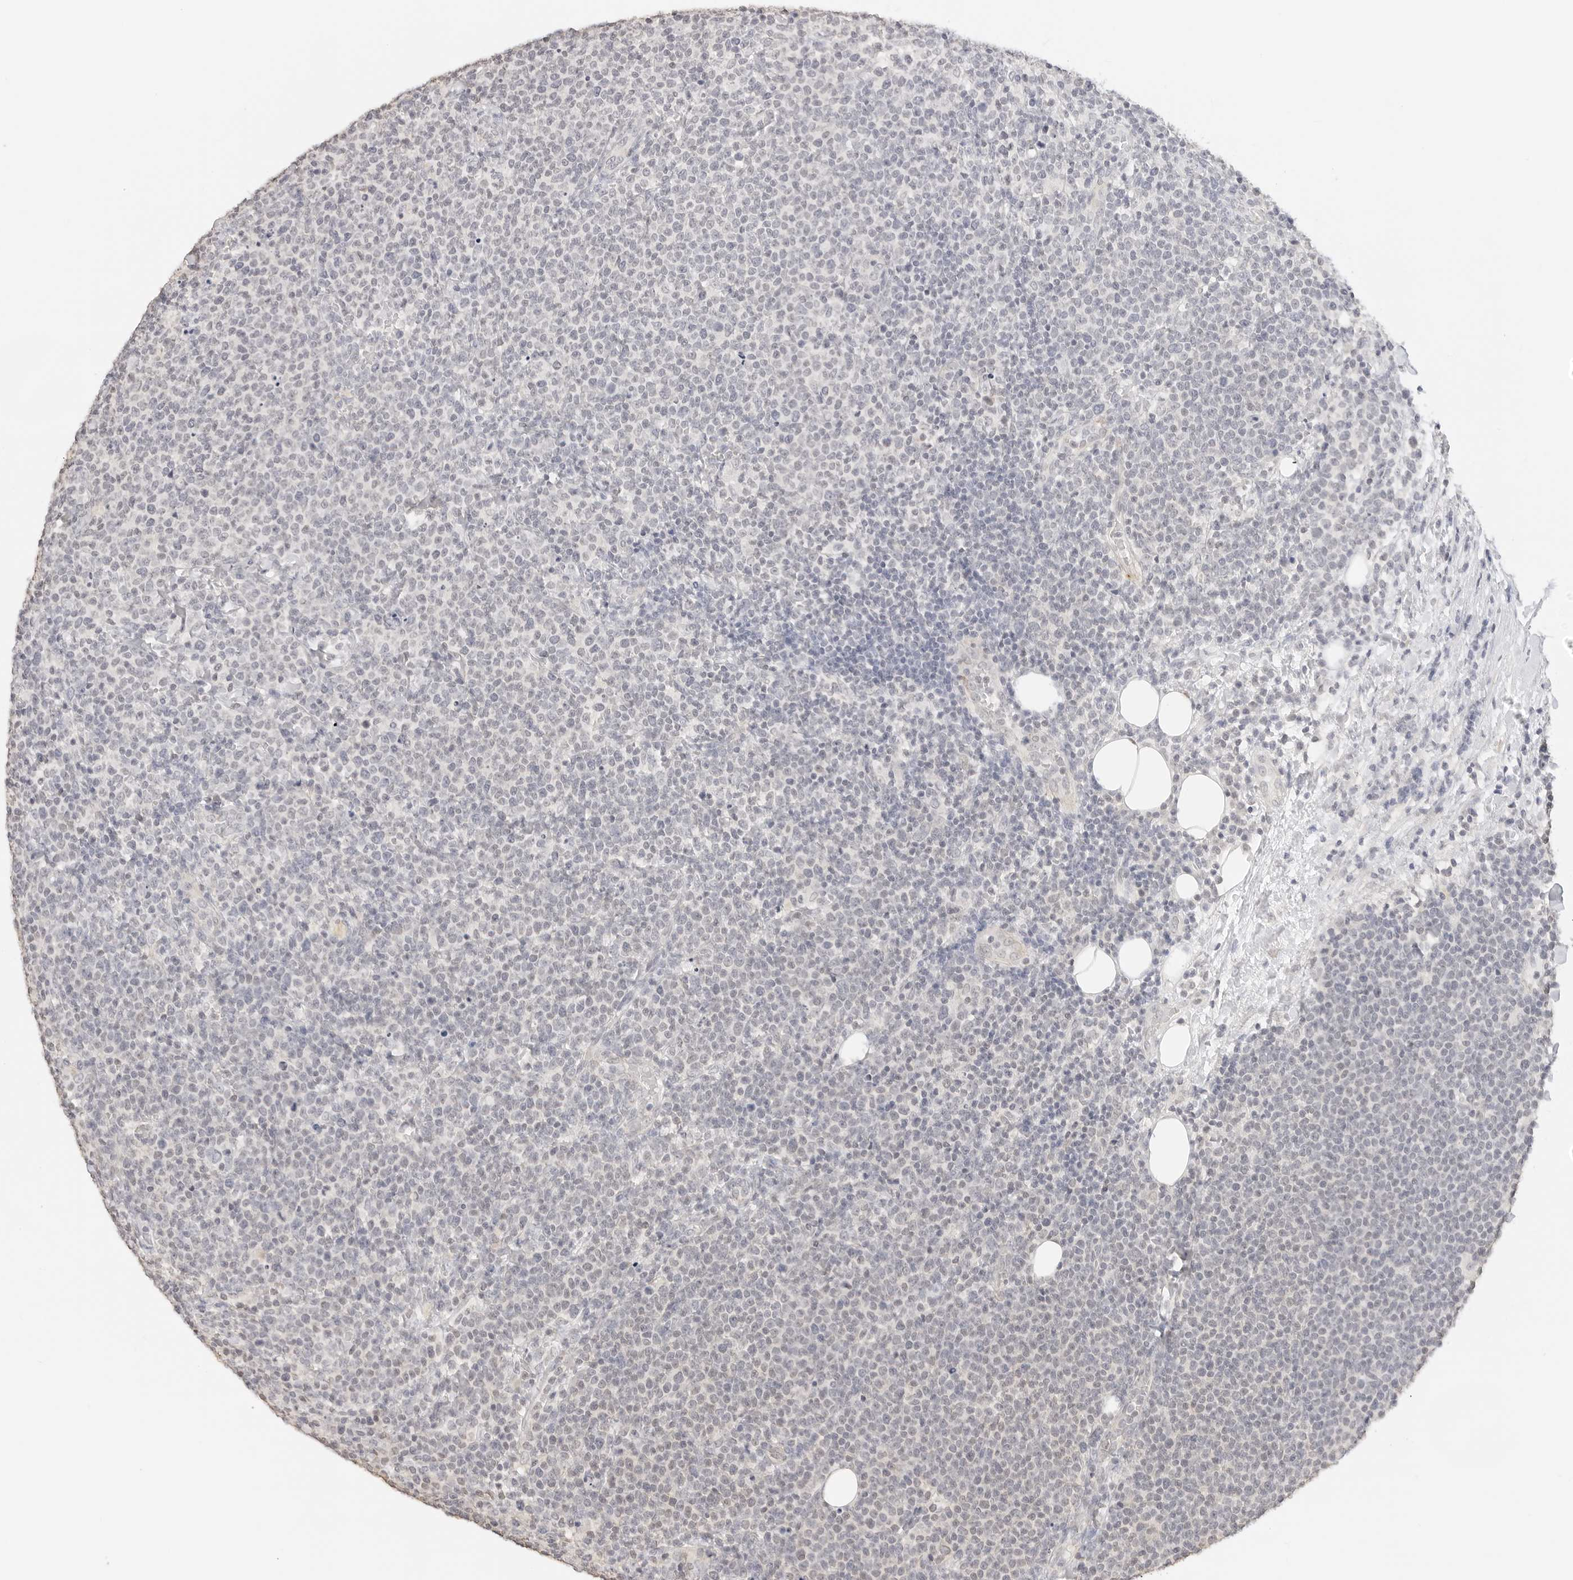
{"staining": {"intensity": "negative", "quantity": "none", "location": "none"}, "tissue": "lymphoma", "cell_type": "Tumor cells", "image_type": "cancer", "snomed": [{"axis": "morphology", "description": "Malignant lymphoma, non-Hodgkin's type, High grade"}, {"axis": "topography", "description": "Lymph node"}], "caption": "This photomicrograph is of lymphoma stained with immunohistochemistry (IHC) to label a protein in brown with the nuclei are counter-stained blue. There is no positivity in tumor cells.", "gene": "PCDH19", "patient": {"sex": "male", "age": 61}}